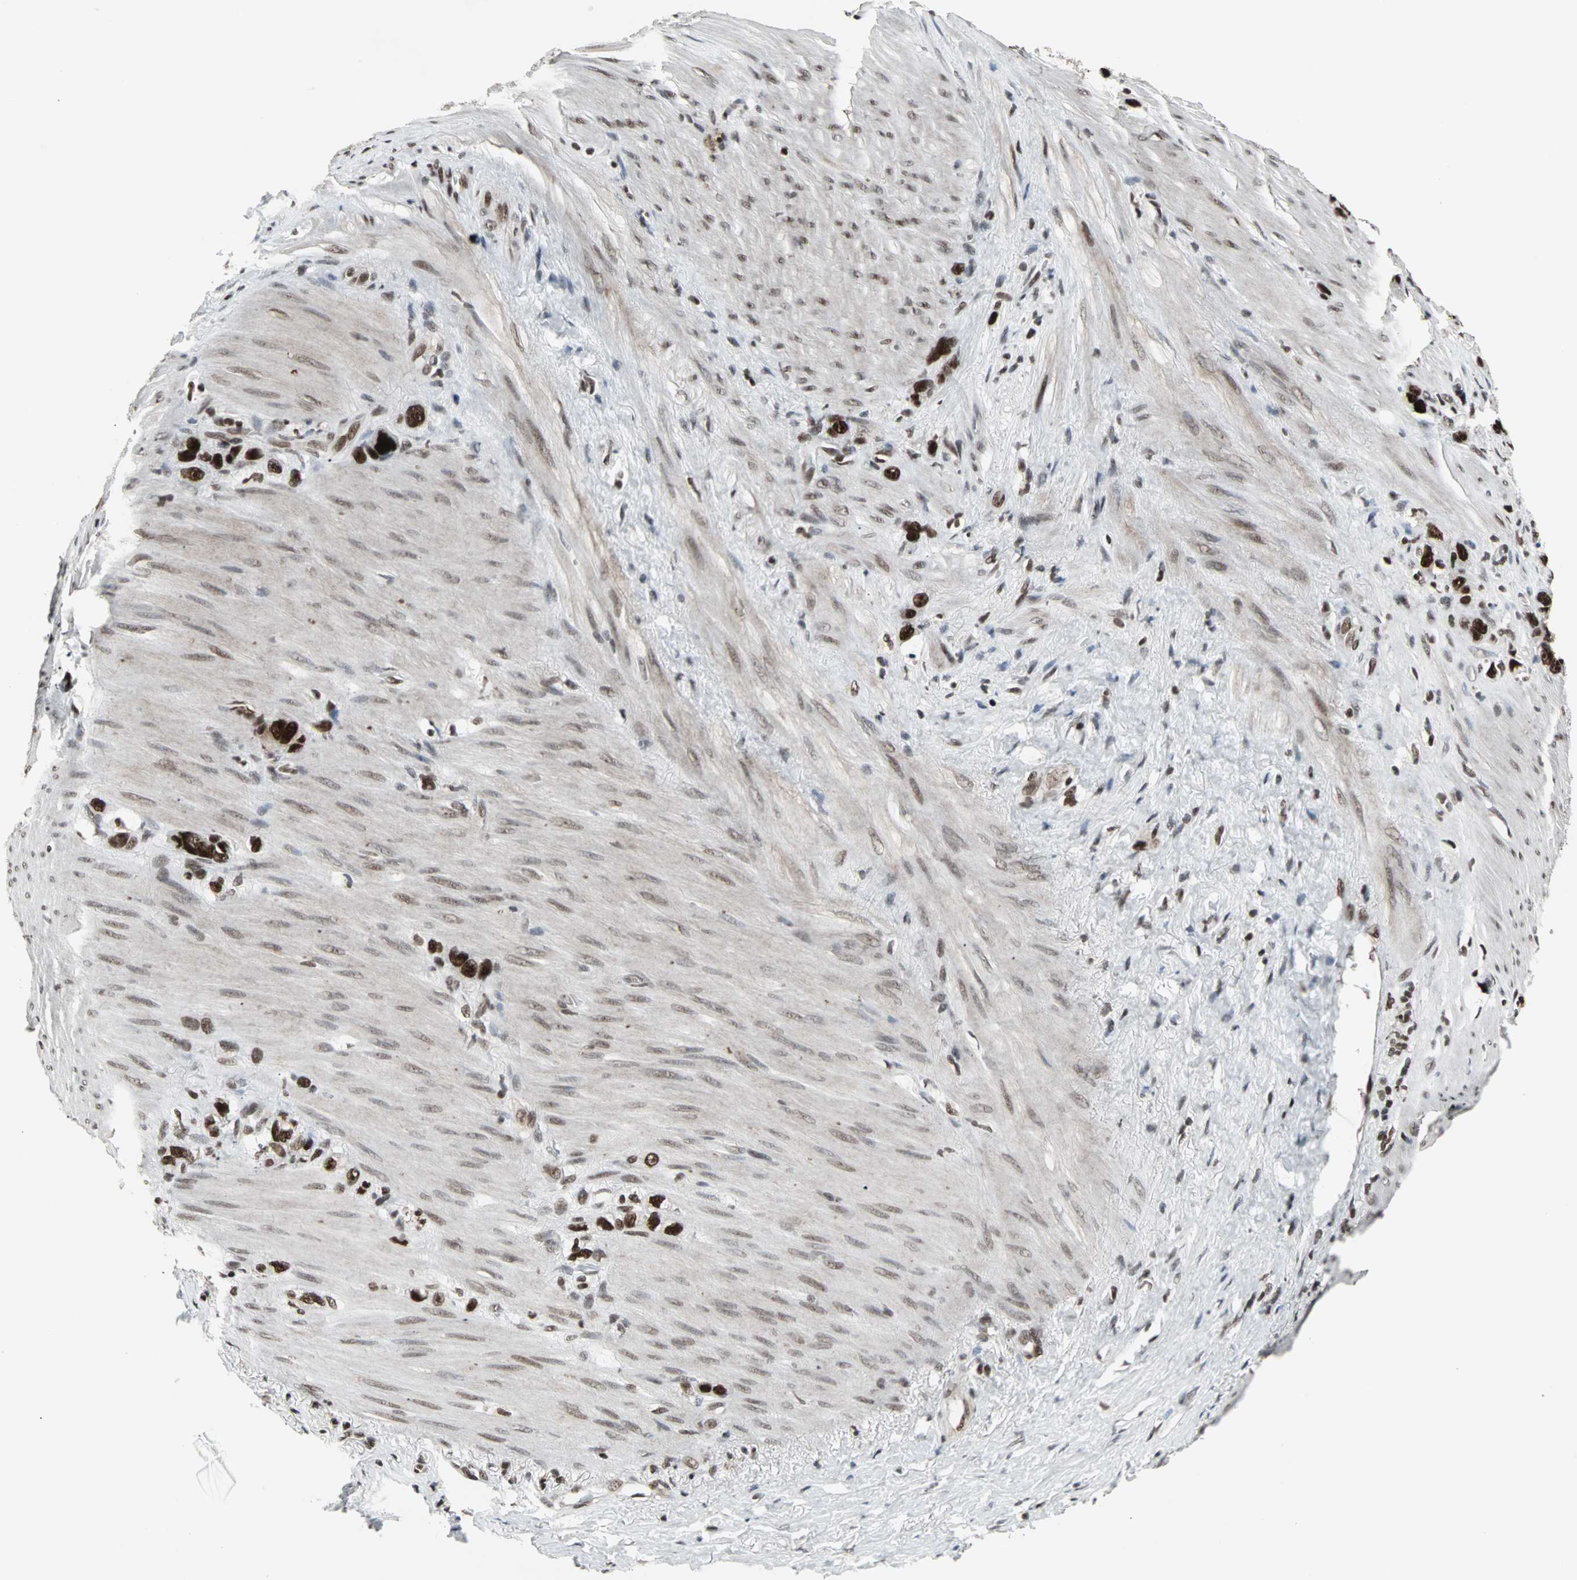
{"staining": {"intensity": "strong", "quantity": ">75%", "location": "nuclear"}, "tissue": "stomach cancer", "cell_type": "Tumor cells", "image_type": "cancer", "snomed": [{"axis": "morphology", "description": "Normal tissue, NOS"}, {"axis": "morphology", "description": "Adenocarcinoma, NOS"}, {"axis": "morphology", "description": "Adenocarcinoma, High grade"}, {"axis": "topography", "description": "Stomach, upper"}, {"axis": "topography", "description": "Stomach"}], "caption": "Immunohistochemistry (IHC) of human adenocarcinoma (stomach) exhibits high levels of strong nuclear expression in approximately >75% of tumor cells.", "gene": "PNKP", "patient": {"sex": "female", "age": 65}}